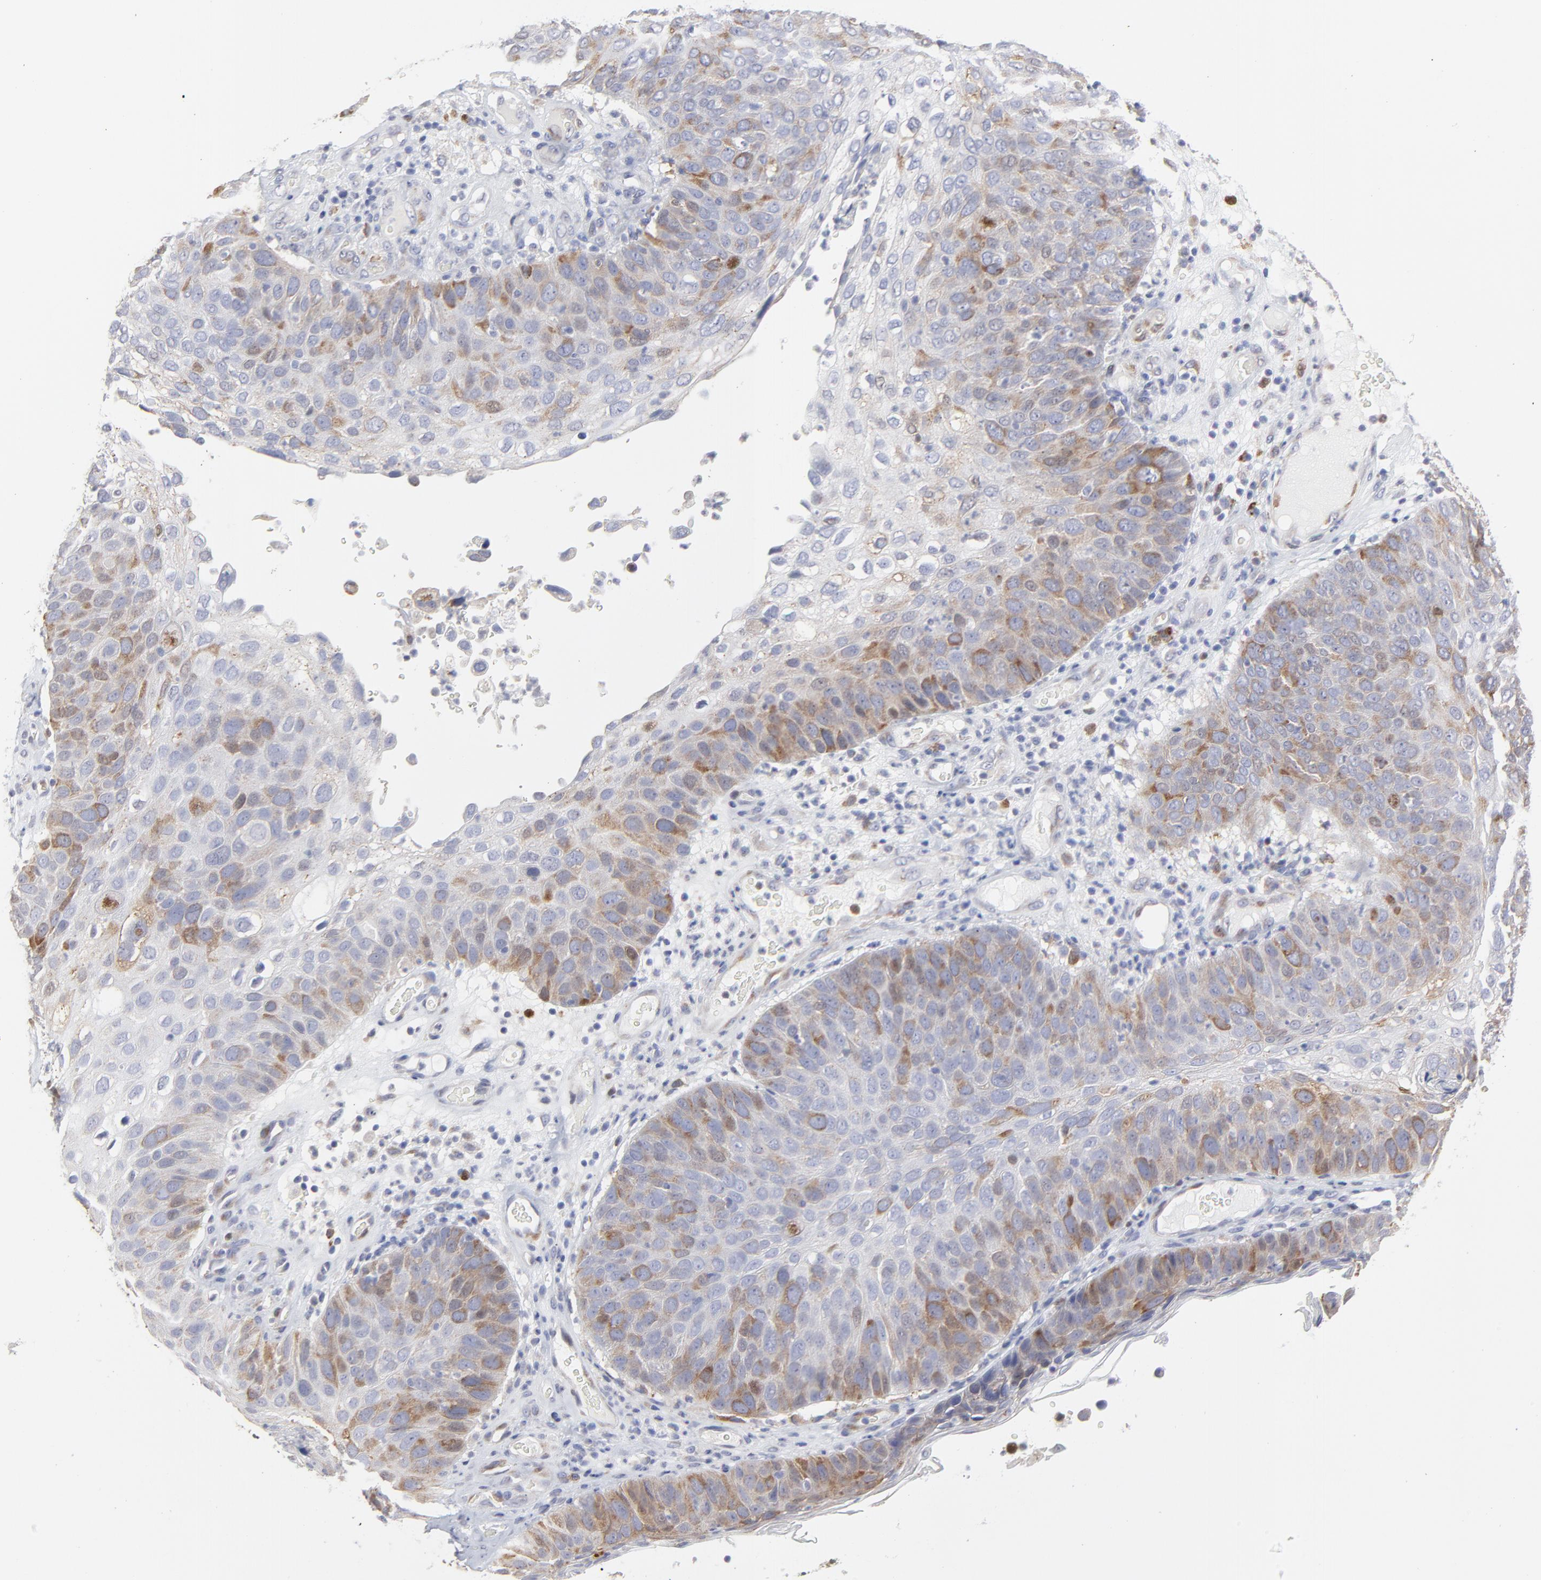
{"staining": {"intensity": "moderate", "quantity": "<25%", "location": "cytoplasmic/membranous"}, "tissue": "skin cancer", "cell_type": "Tumor cells", "image_type": "cancer", "snomed": [{"axis": "morphology", "description": "Squamous cell carcinoma, NOS"}, {"axis": "topography", "description": "Skin"}], "caption": "Skin squamous cell carcinoma stained with DAB (3,3'-diaminobenzidine) IHC demonstrates low levels of moderate cytoplasmic/membranous staining in approximately <25% of tumor cells. The protein of interest is stained brown, and the nuclei are stained in blue (DAB (3,3'-diaminobenzidine) IHC with brightfield microscopy, high magnification).", "gene": "NCAPH", "patient": {"sex": "male", "age": 87}}